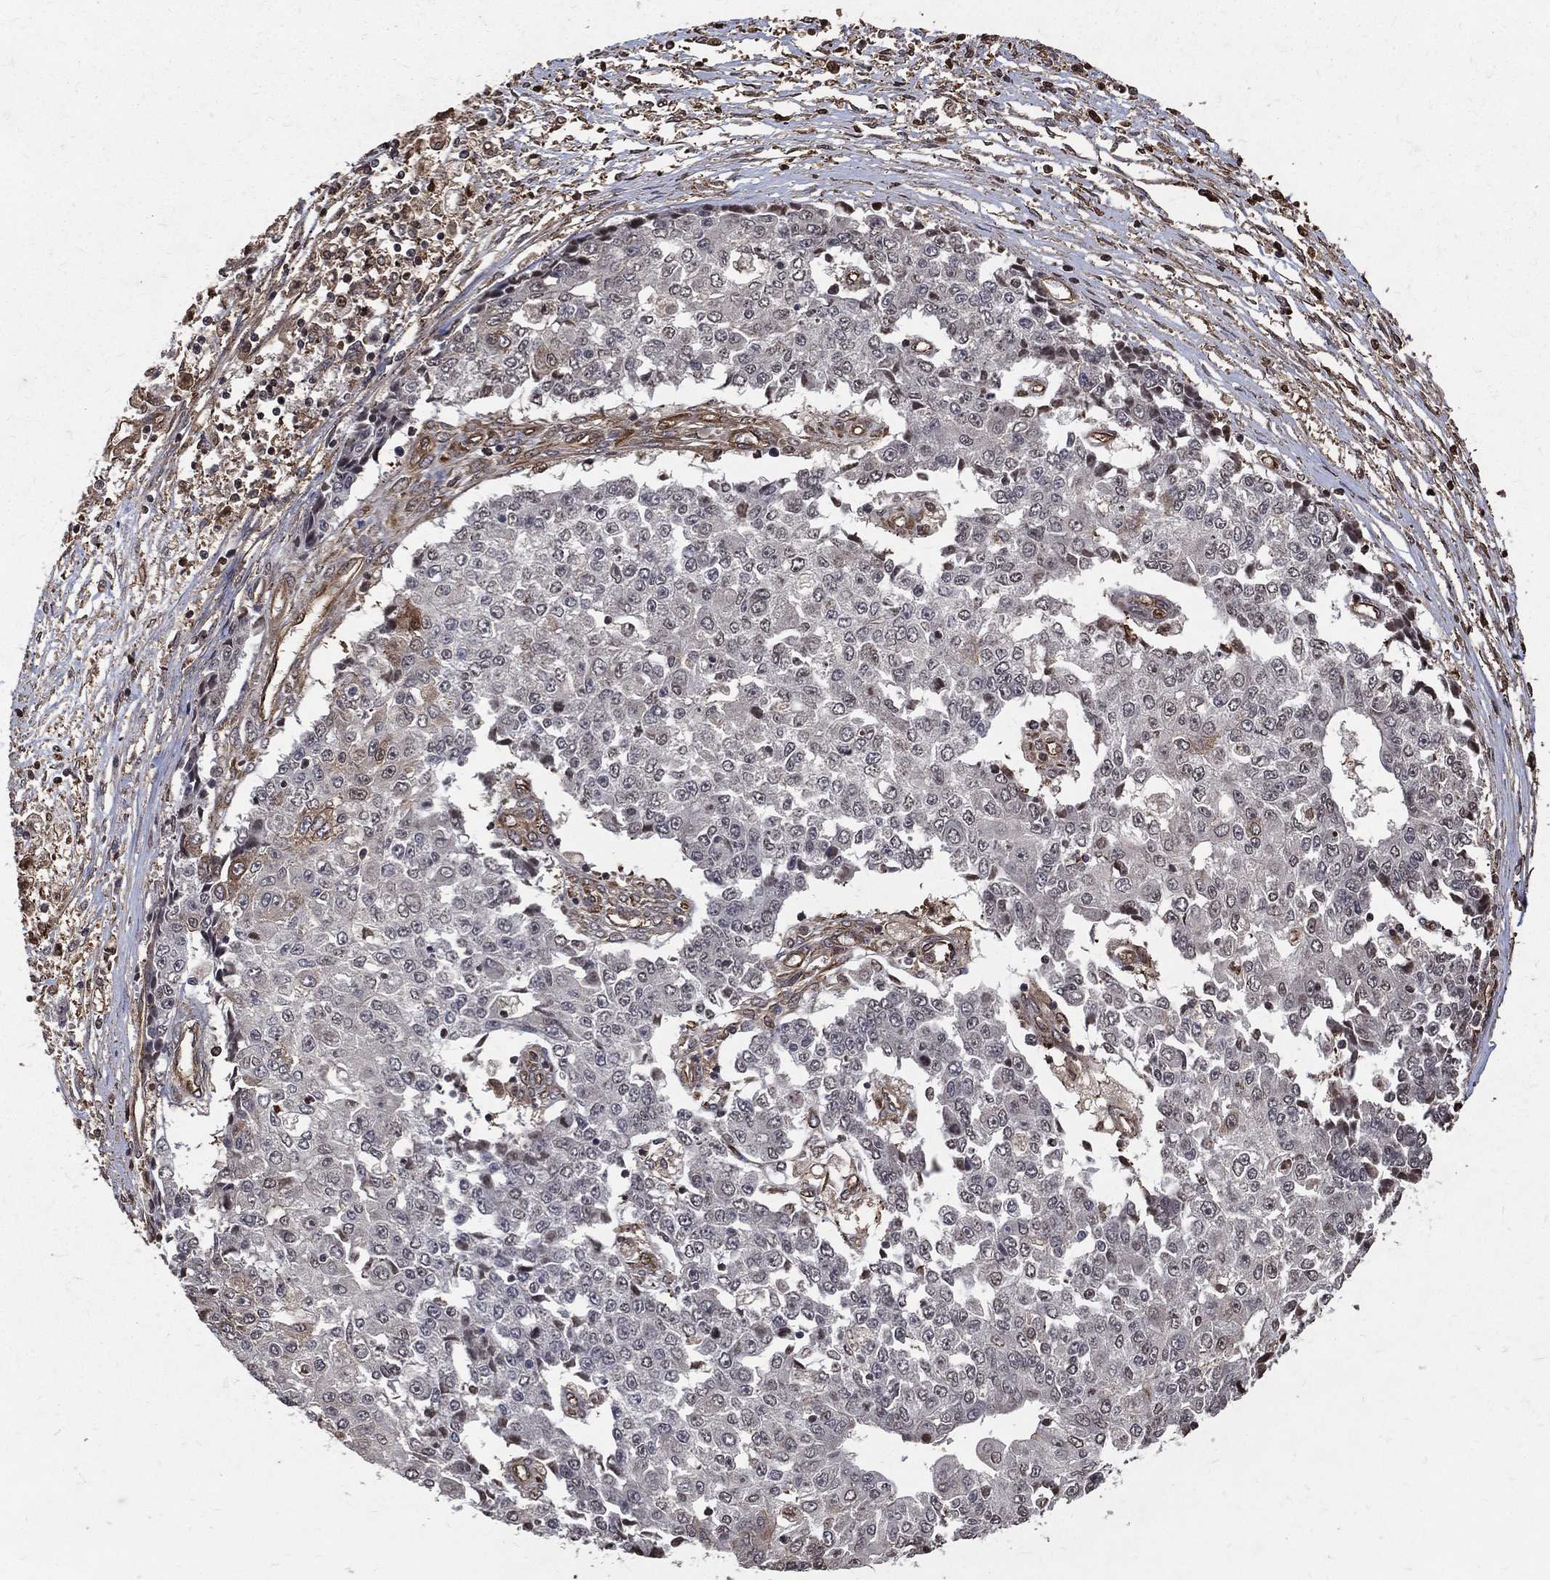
{"staining": {"intensity": "negative", "quantity": "none", "location": "none"}, "tissue": "ovarian cancer", "cell_type": "Tumor cells", "image_type": "cancer", "snomed": [{"axis": "morphology", "description": "Carcinoma, endometroid"}, {"axis": "topography", "description": "Ovary"}], "caption": "IHC photomicrograph of neoplastic tissue: human ovarian endometroid carcinoma stained with DAB (3,3'-diaminobenzidine) reveals no significant protein positivity in tumor cells.", "gene": "DPYSL2", "patient": {"sex": "female", "age": 42}}